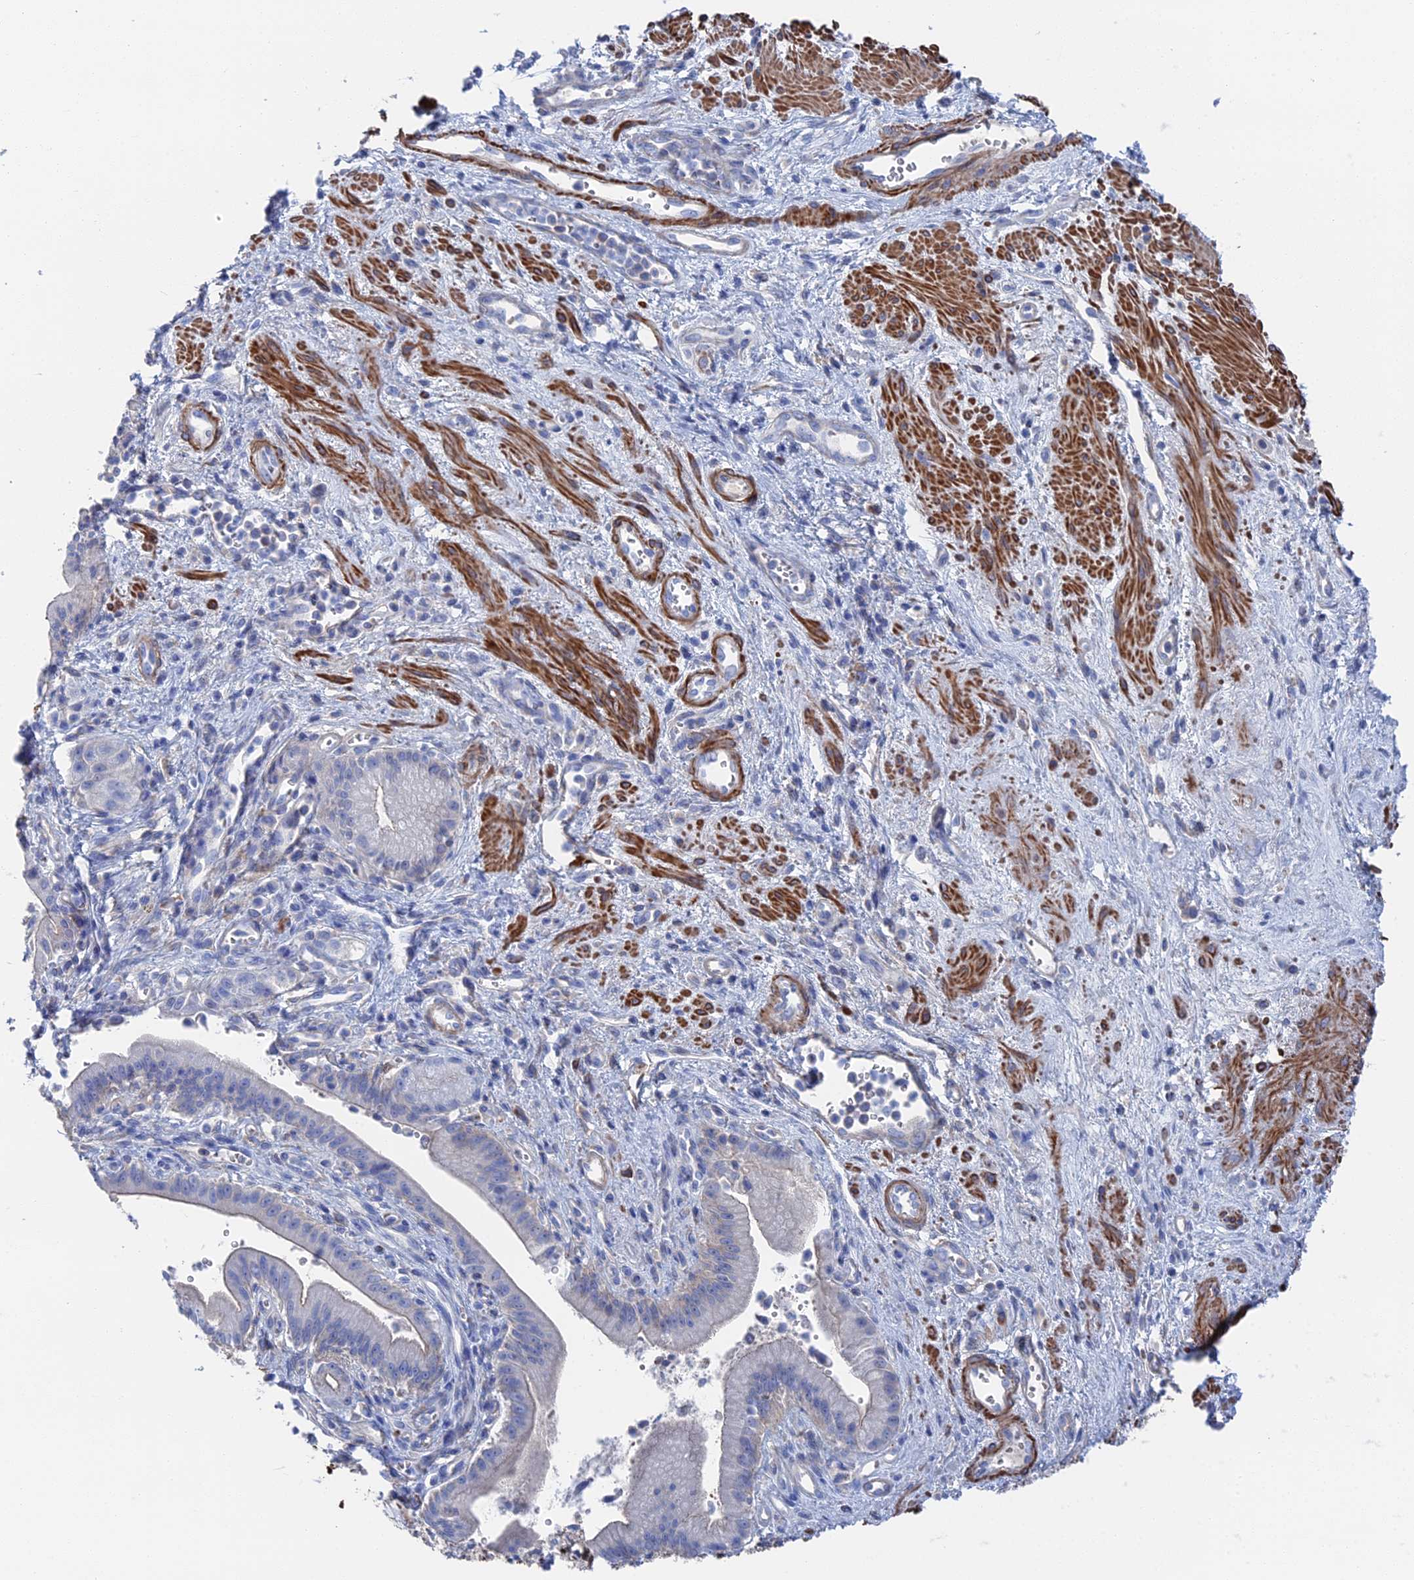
{"staining": {"intensity": "negative", "quantity": "none", "location": "none"}, "tissue": "pancreatic cancer", "cell_type": "Tumor cells", "image_type": "cancer", "snomed": [{"axis": "morphology", "description": "Adenocarcinoma, NOS"}, {"axis": "topography", "description": "Pancreas"}], "caption": "Immunohistochemical staining of pancreatic adenocarcinoma demonstrates no significant positivity in tumor cells. Nuclei are stained in blue.", "gene": "STRA6", "patient": {"sex": "male", "age": 78}}